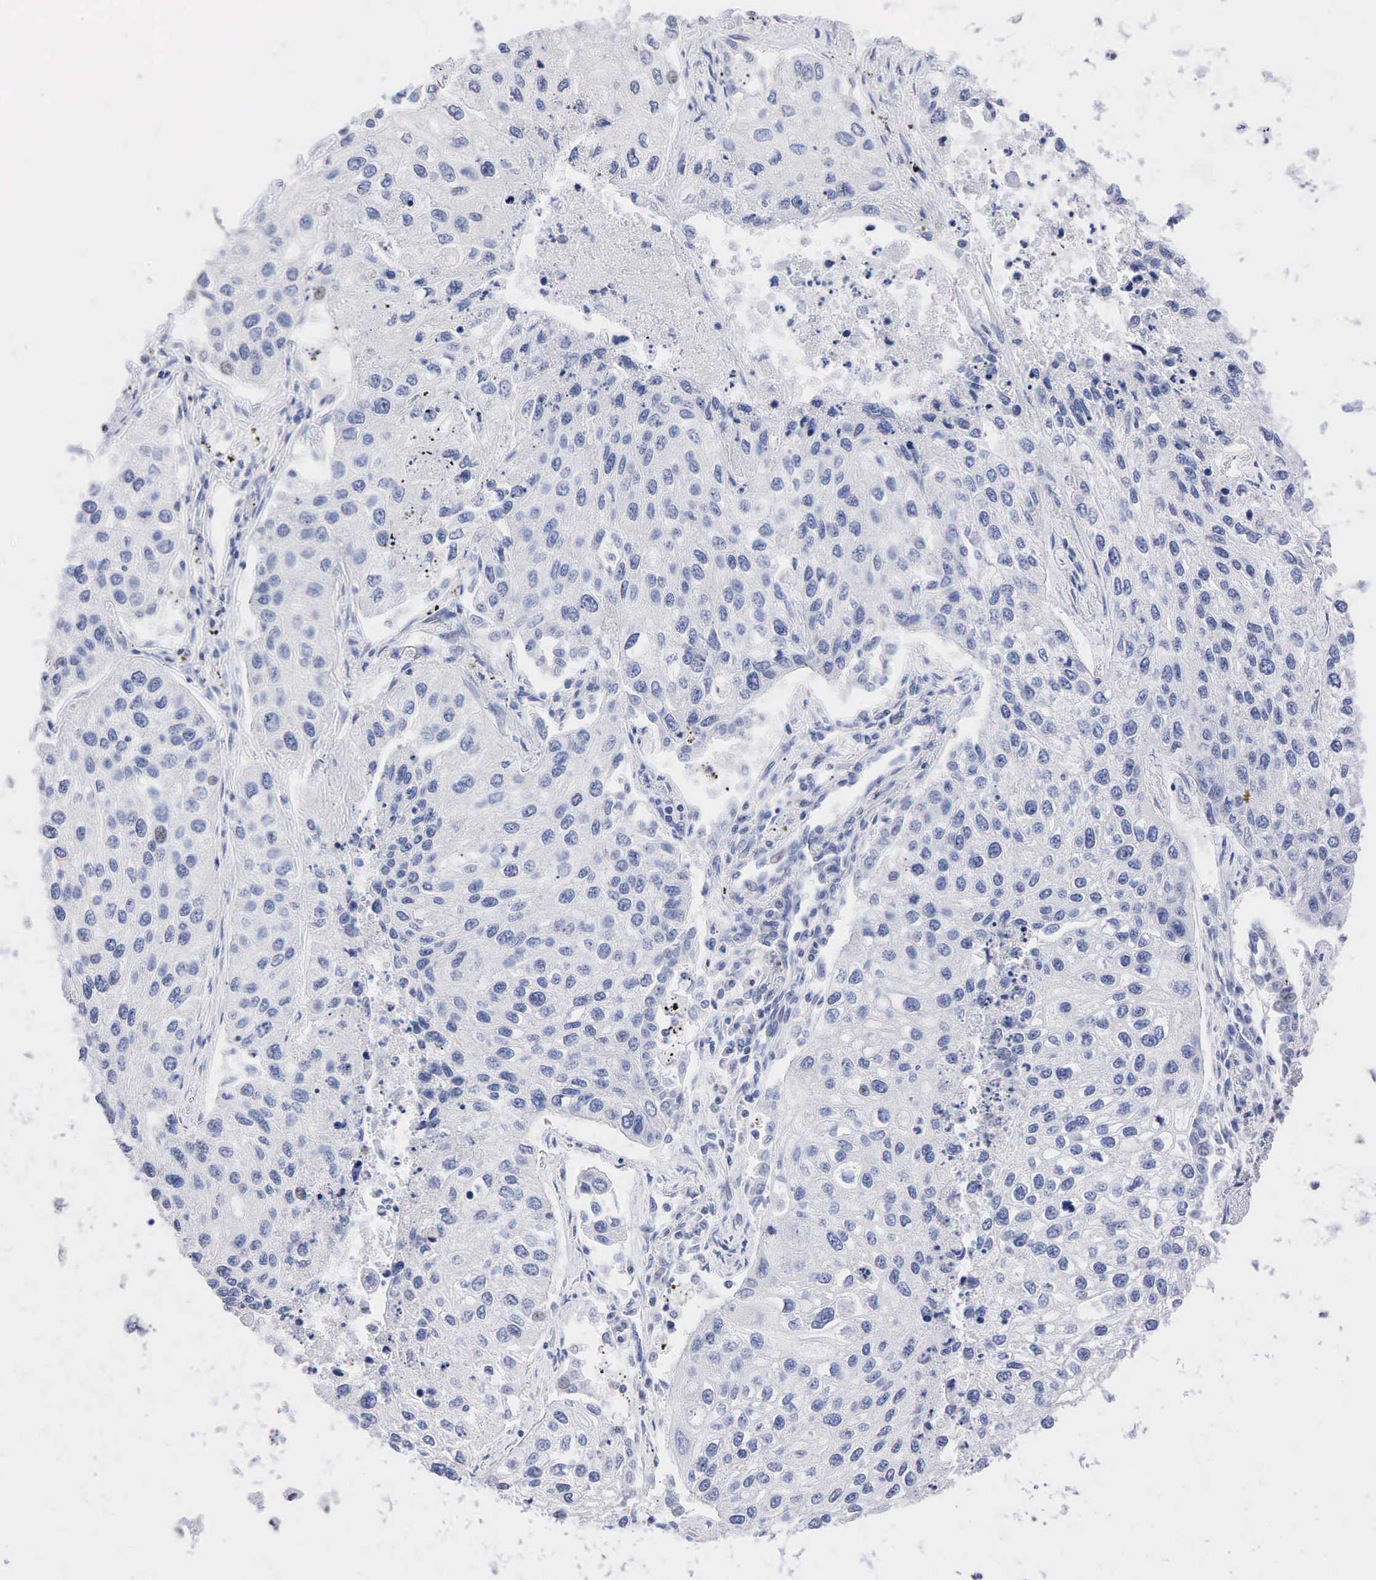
{"staining": {"intensity": "negative", "quantity": "none", "location": "none"}, "tissue": "lung cancer", "cell_type": "Tumor cells", "image_type": "cancer", "snomed": [{"axis": "morphology", "description": "Squamous cell carcinoma, NOS"}, {"axis": "topography", "description": "Lung"}], "caption": "Micrograph shows no protein positivity in tumor cells of lung squamous cell carcinoma tissue.", "gene": "SST", "patient": {"sex": "male", "age": 75}}